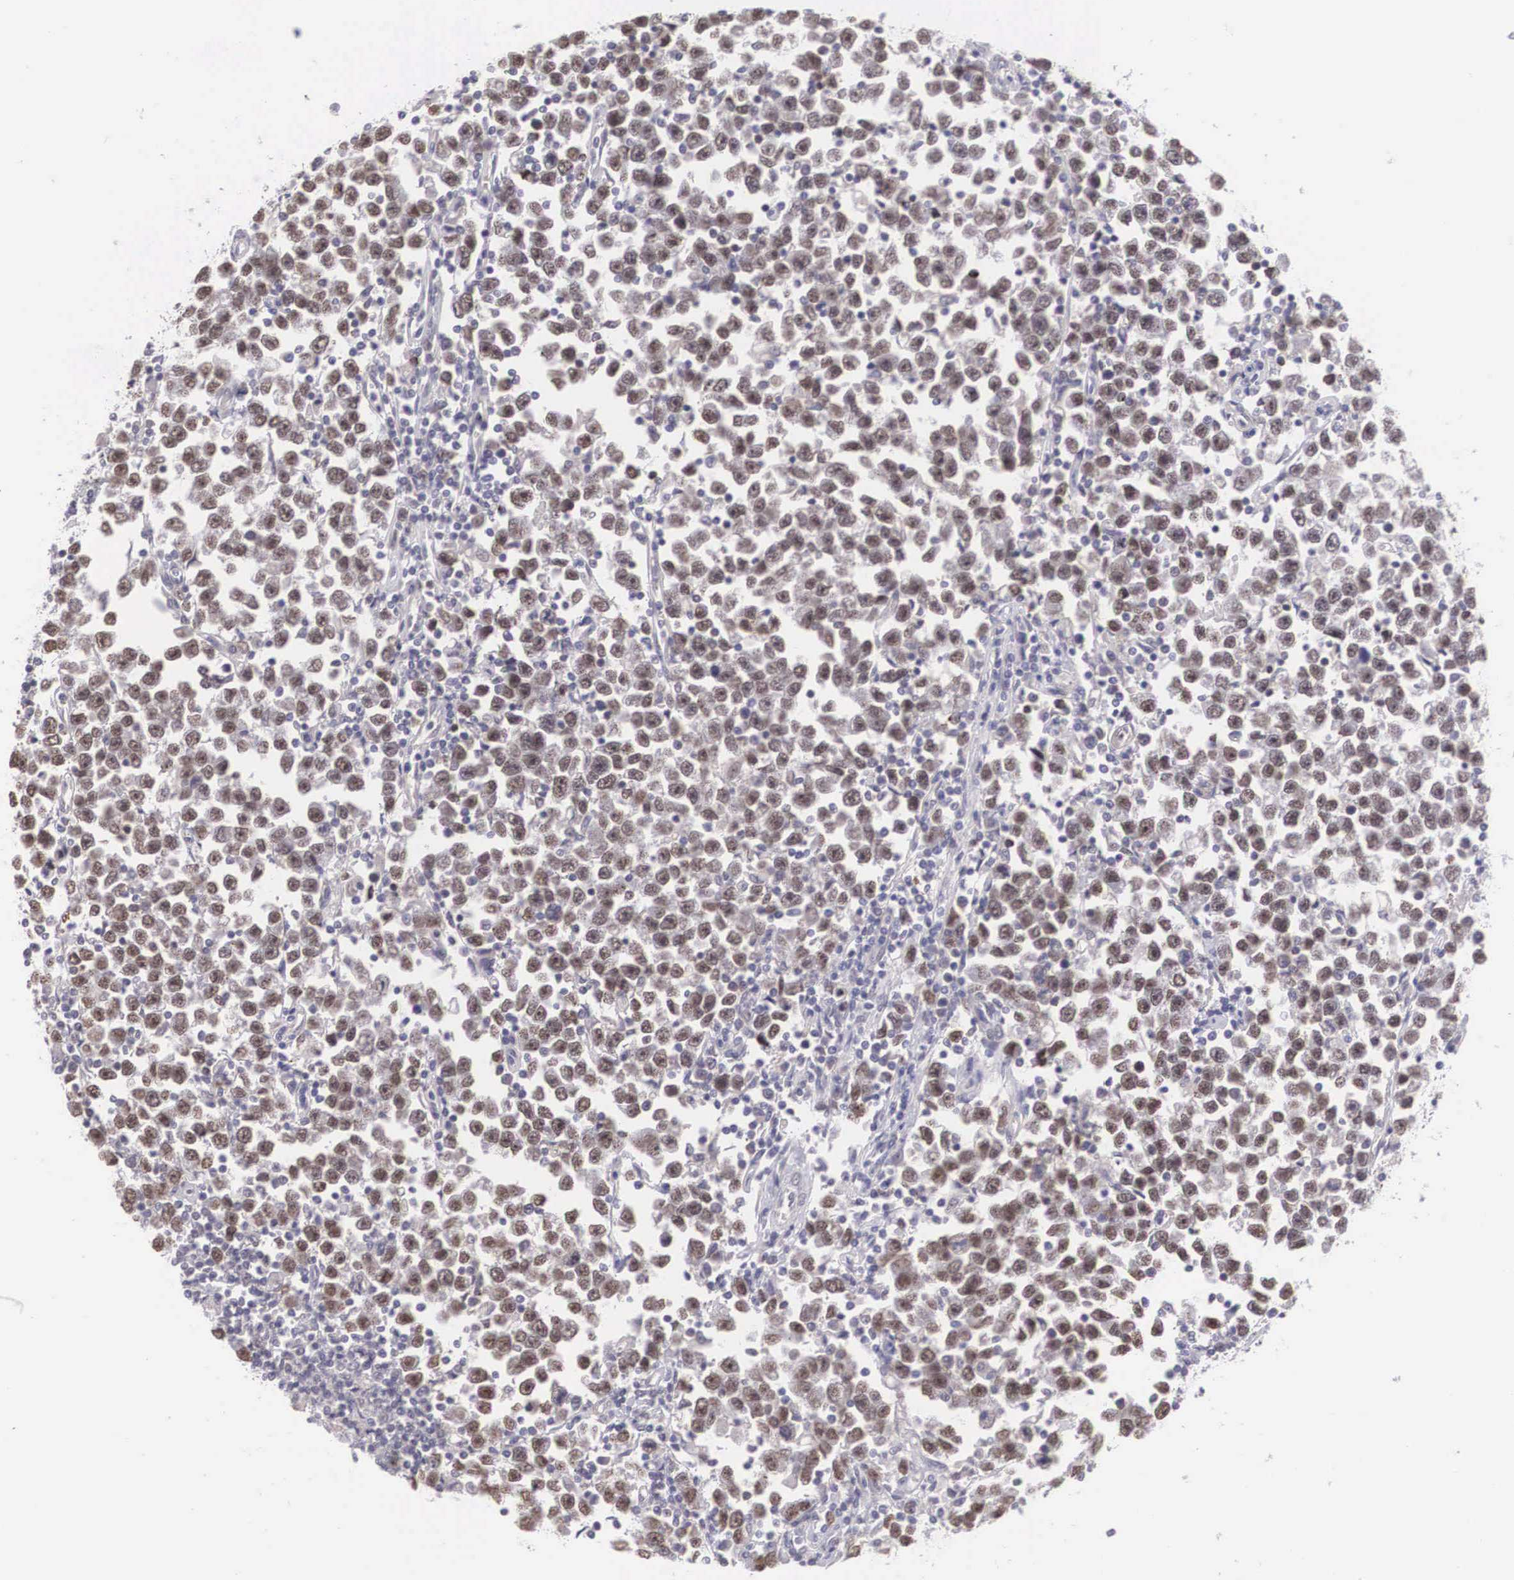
{"staining": {"intensity": "moderate", "quantity": ">75%", "location": "nuclear"}, "tissue": "testis cancer", "cell_type": "Tumor cells", "image_type": "cancer", "snomed": [{"axis": "morphology", "description": "Seminoma, NOS"}, {"axis": "topography", "description": "Testis"}], "caption": "A micrograph of human testis seminoma stained for a protein exhibits moderate nuclear brown staining in tumor cells. The protein is stained brown, and the nuclei are stained in blue (DAB IHC with brightfield microscopy, high magnification).", "gene": "NINL", "patient": {"sex": "male", "age": 43}}